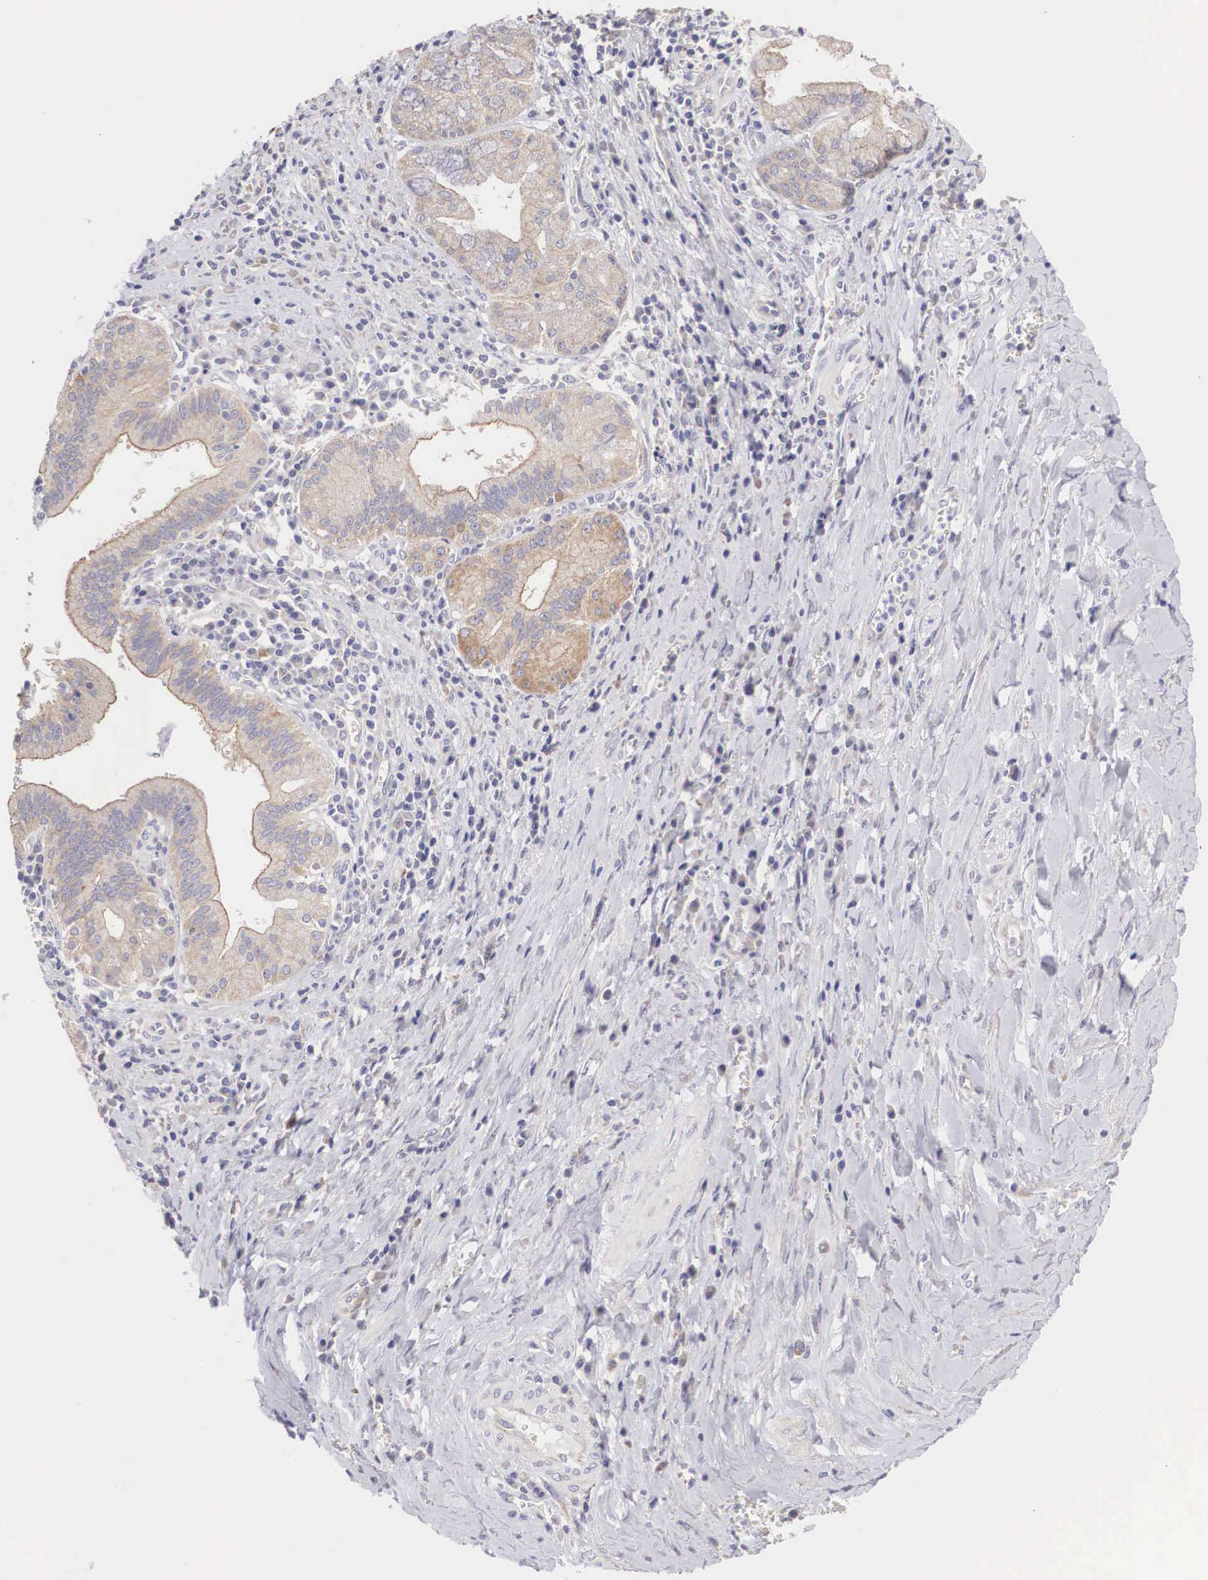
{"staining": {"intensity": "weak", "quantity": ">75%", "location": "cytoplasmic/membranous"}, "tissue": "pancreatic cancer", "cell_type": "Tumor cells", "image_type": "cancer", "snomed": [{"axis": "morphology", "description": "Adenocarcinoma, NOS"}, {"axis": "topography", "description": "Pancreas"}], "caption": "The micrograph displays staining of pancreatic cancer (adenocarcinoma), revealing weak cytoplasmic/membranous protein expression (brown color) within tumor cells.", "gene": "TXLNG", "patient": {"sex": "male", "age": 69}}